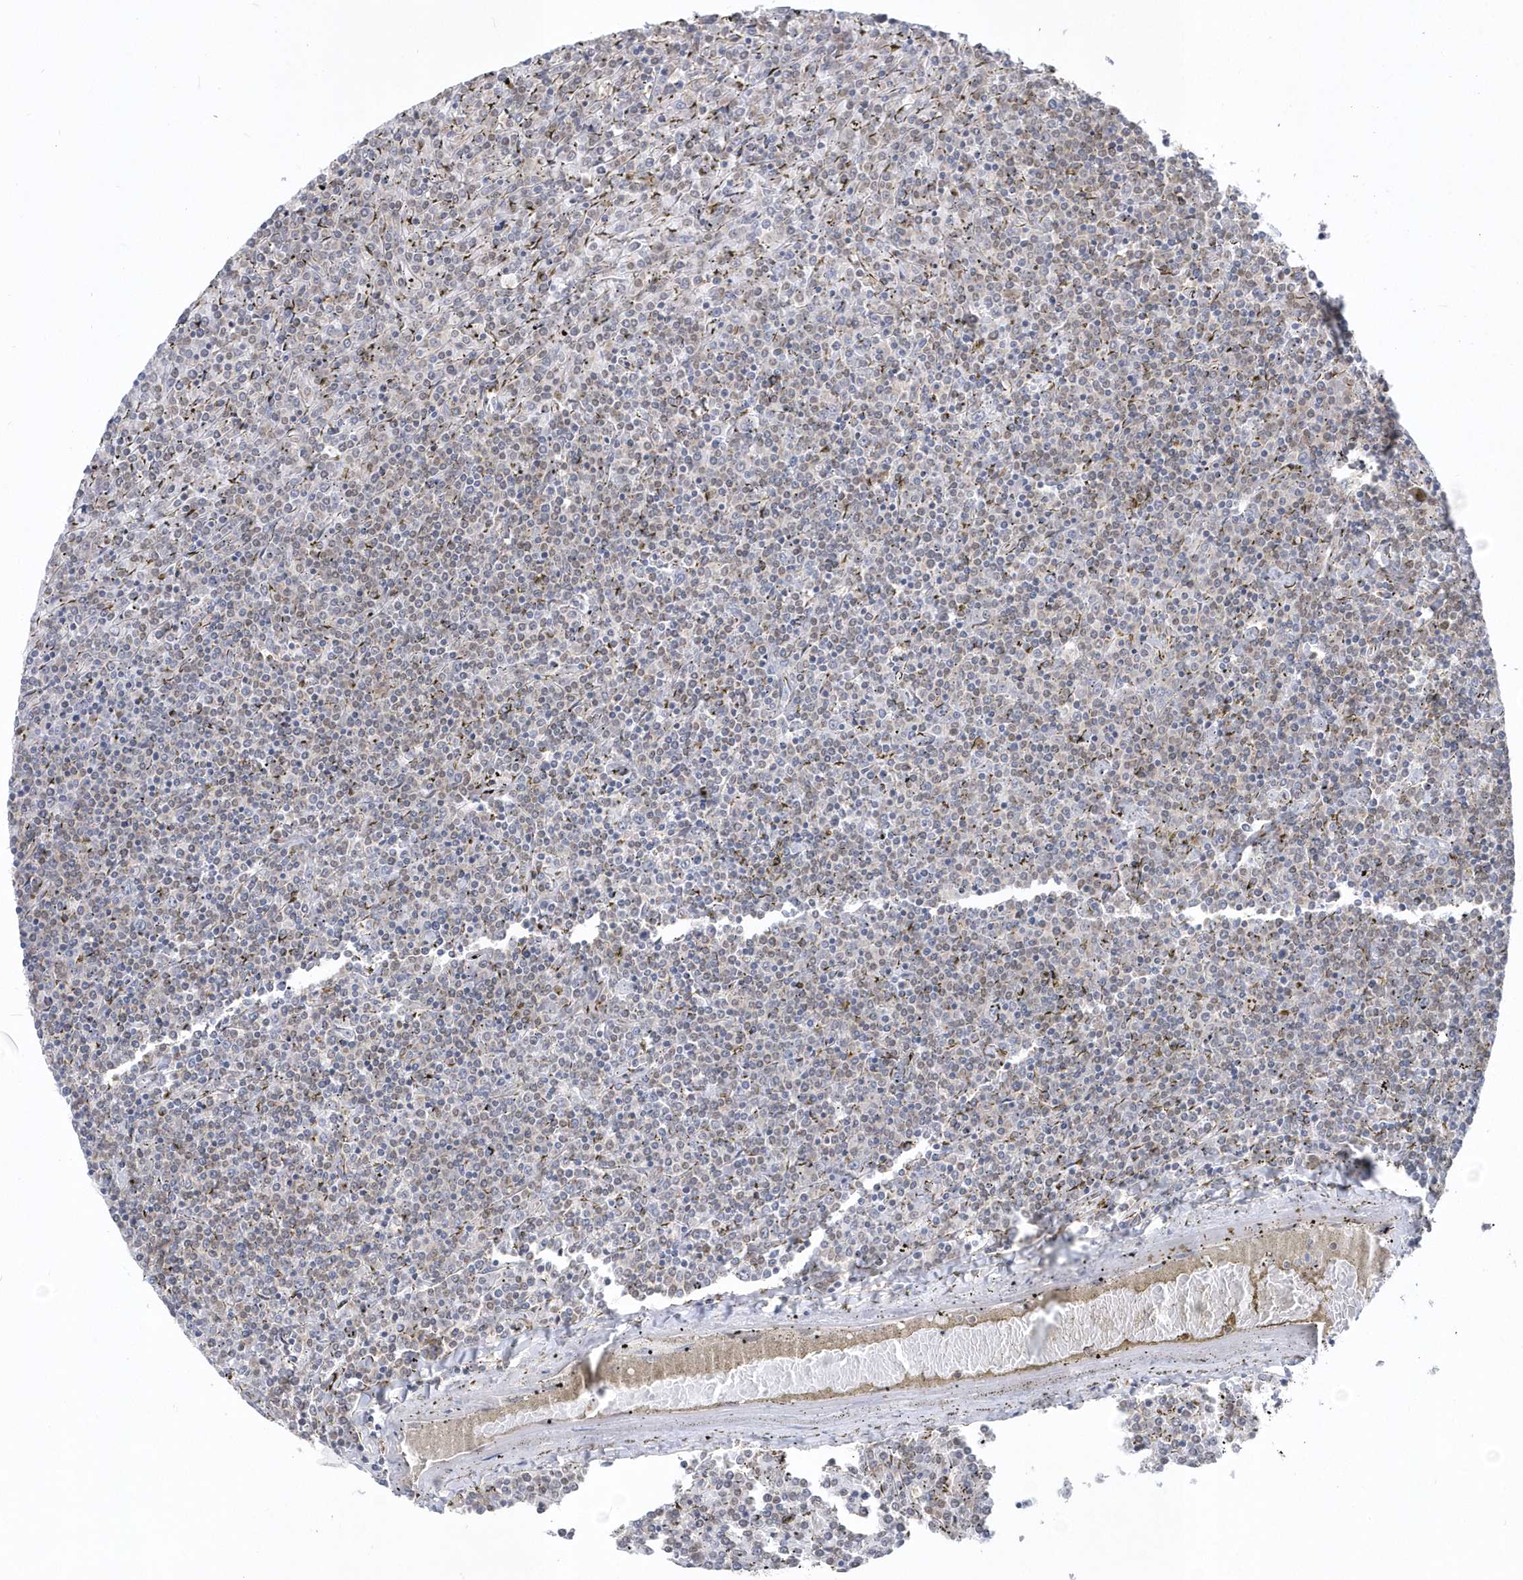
{"staining": {"intensity": "negative", "quantity": "none", "location": "none"}, "tissue": "lymphoma", "cell_type": "Tumor cells", "image_type": "cancer", "snomed": [{"axis": "morphology", "description": "Malignant lymphoma, non-Hodgkin's type, Low grade"}, {"axis": "topography", "description": "Spleen"}], "caption": "Protein analysis of low-grade malignant lymphoma, non-Hodgkin's type displays no significant positivity in tumor cells.", "gene": "DHX57", "patient": {"sex": "female", "age": 19}}